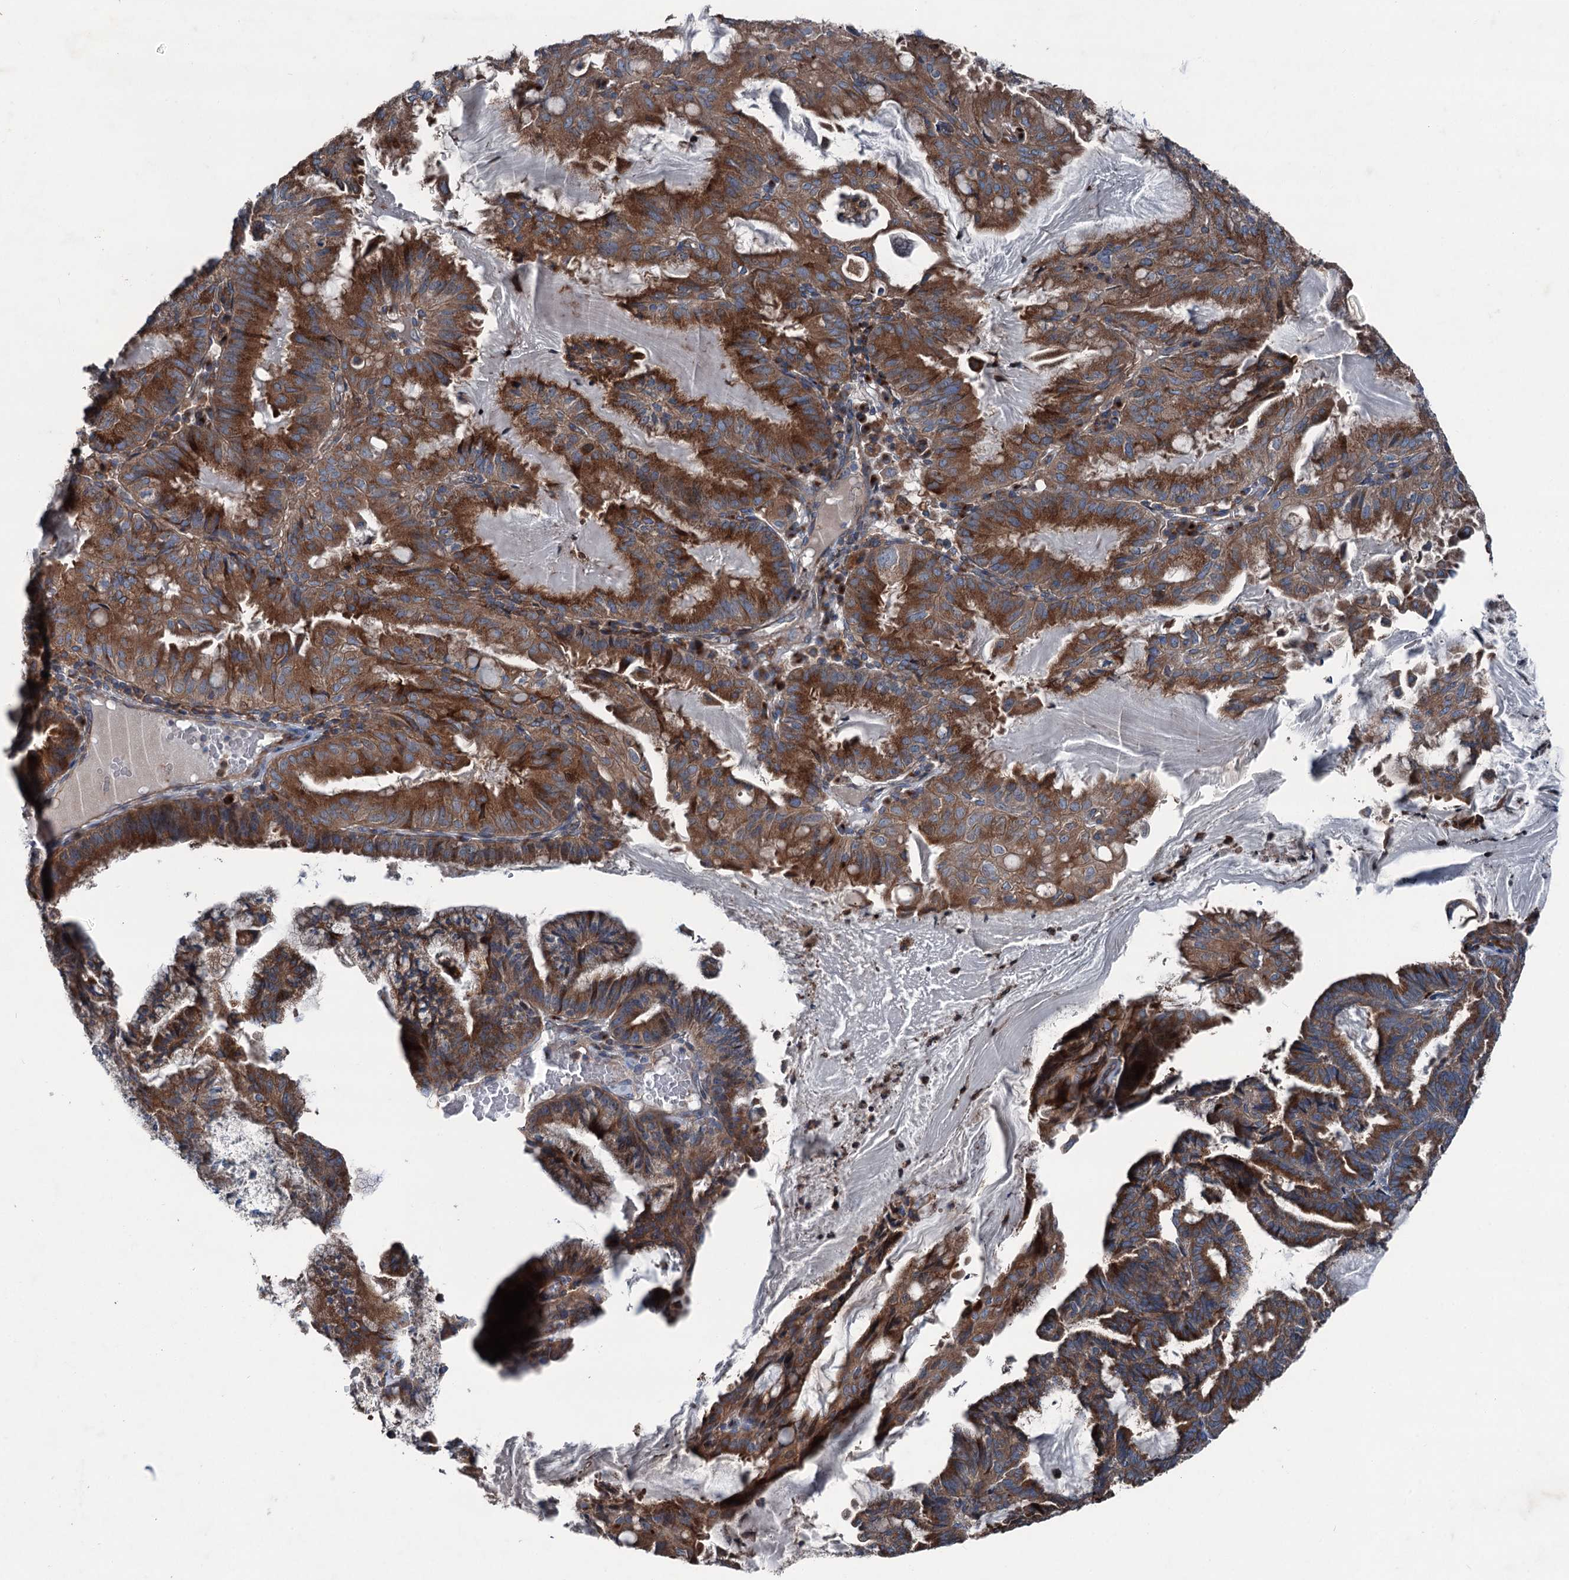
{"staining": {"intensity": "strong", "quantity": ">75%", "location": "cytoplasmic/membranous"}, "tissue": "endometrial cancer", "cell_type": "Tumor cells", "image_type": "cancer", "snomed": [{"axis": "morphology", "description": "Adenocarcinoma, NOS"}, {"axis": "topography", "description": "Endometrium"}], "caption": "Endometrial cancer (adenocarcinoma) stained for a protein (brown) displays strong cytoplasmic/membranous positive positivity in about >75% of tumor cells.", "gene": "RUFY1", "patient": {"sex": "female", "age": 86}}